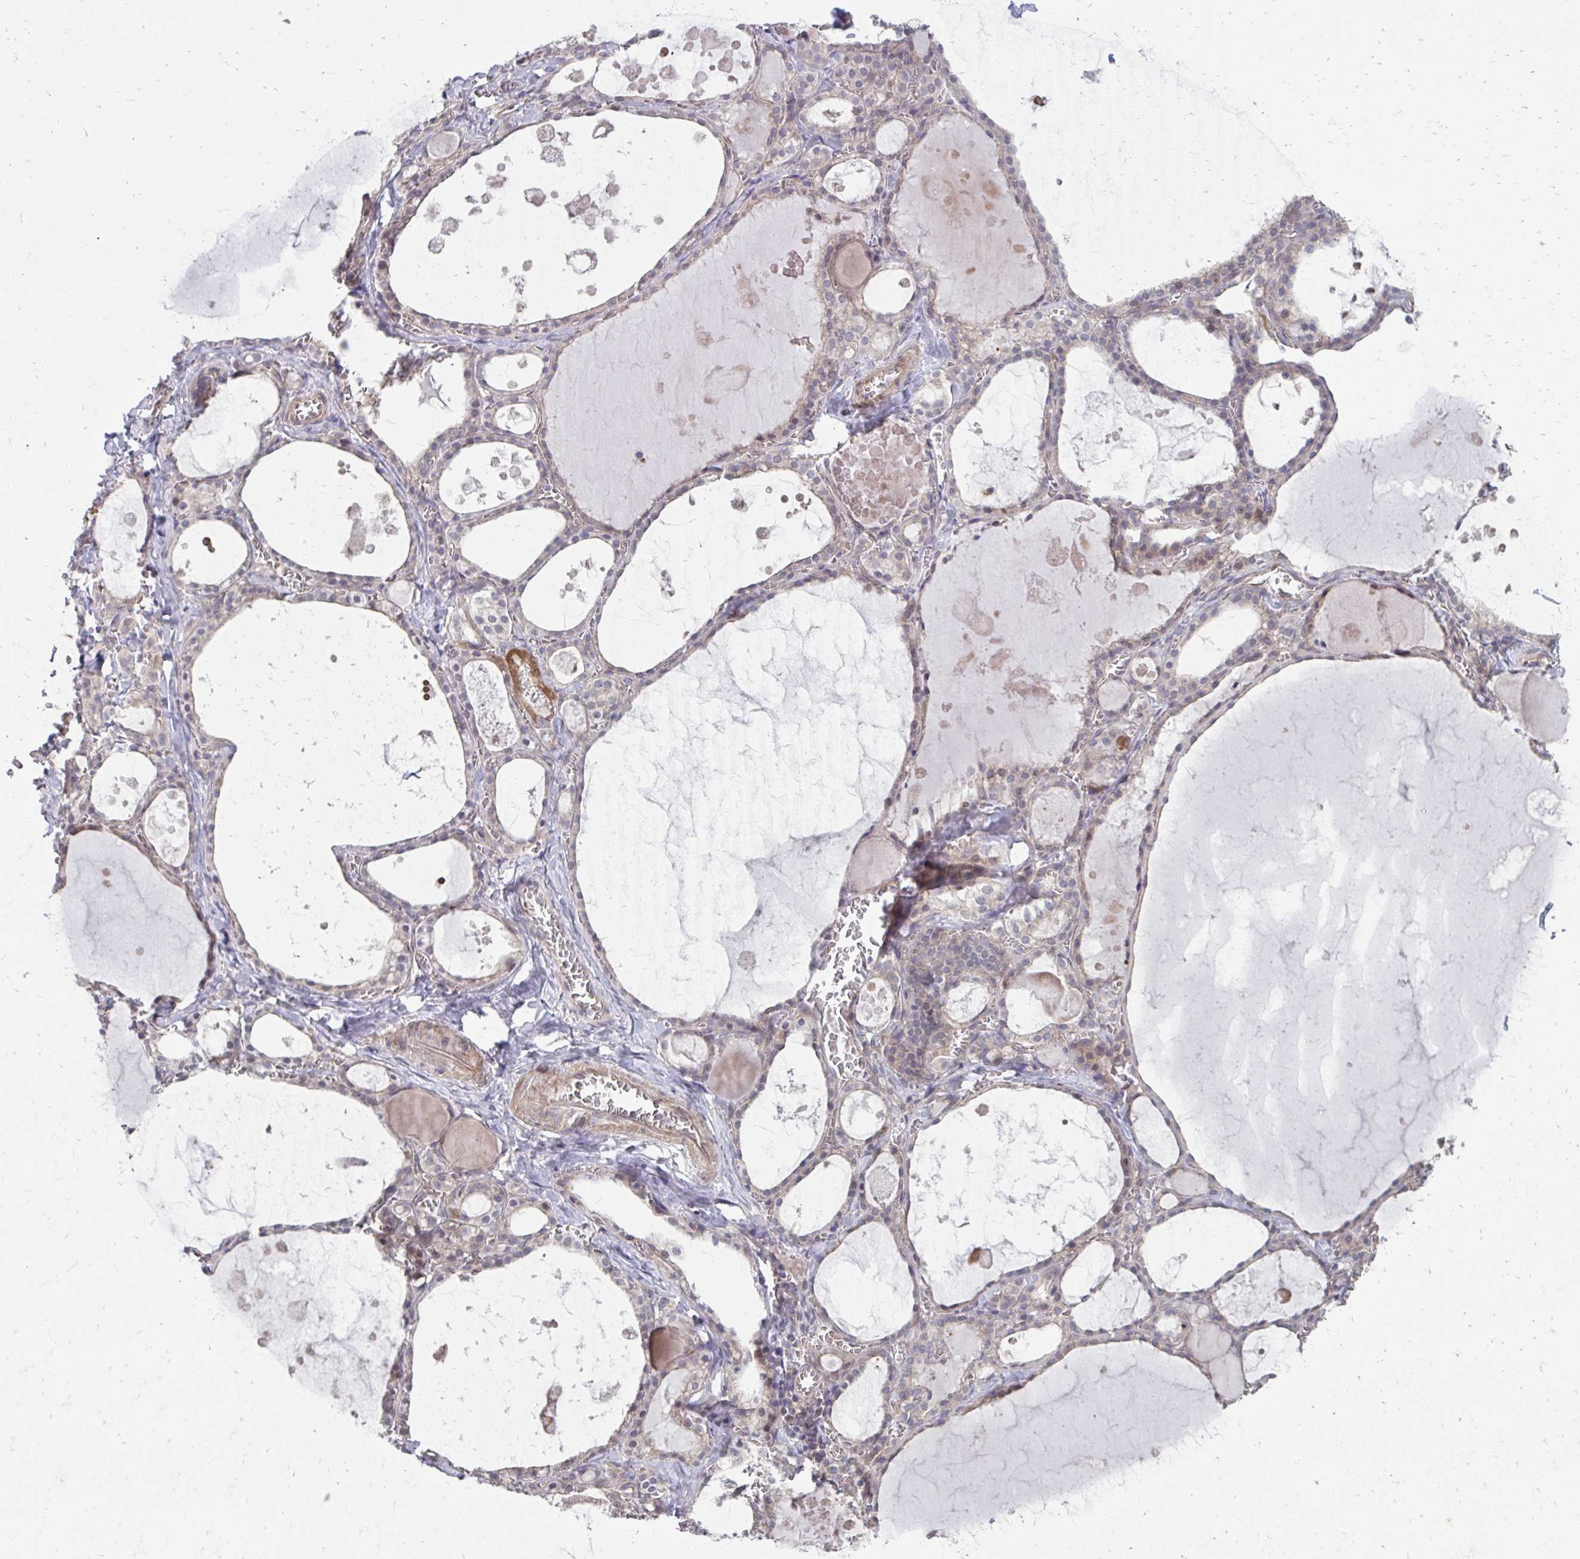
{"staining": {"intensity": "weak", "quantity": "25%-75%", "location": "cytoplasmic/membranous"}, "tissue": "thyroid gland", "cell_type": "Glandular cells", "image_type": "normal", "snomed": [{"axis": "morphology", "description": "Normal tissue, NOS"}, {"axis": "topography", "description": "Thyroid gland"}], "caption": "Protein expression by IHC exhibits weak cytoplasmic/membranous staining in about 25%-75% of glandular cells in normal thyroid gland.", "gene": "ITPR2", "patient": {"sex": "male", "age": 56}}